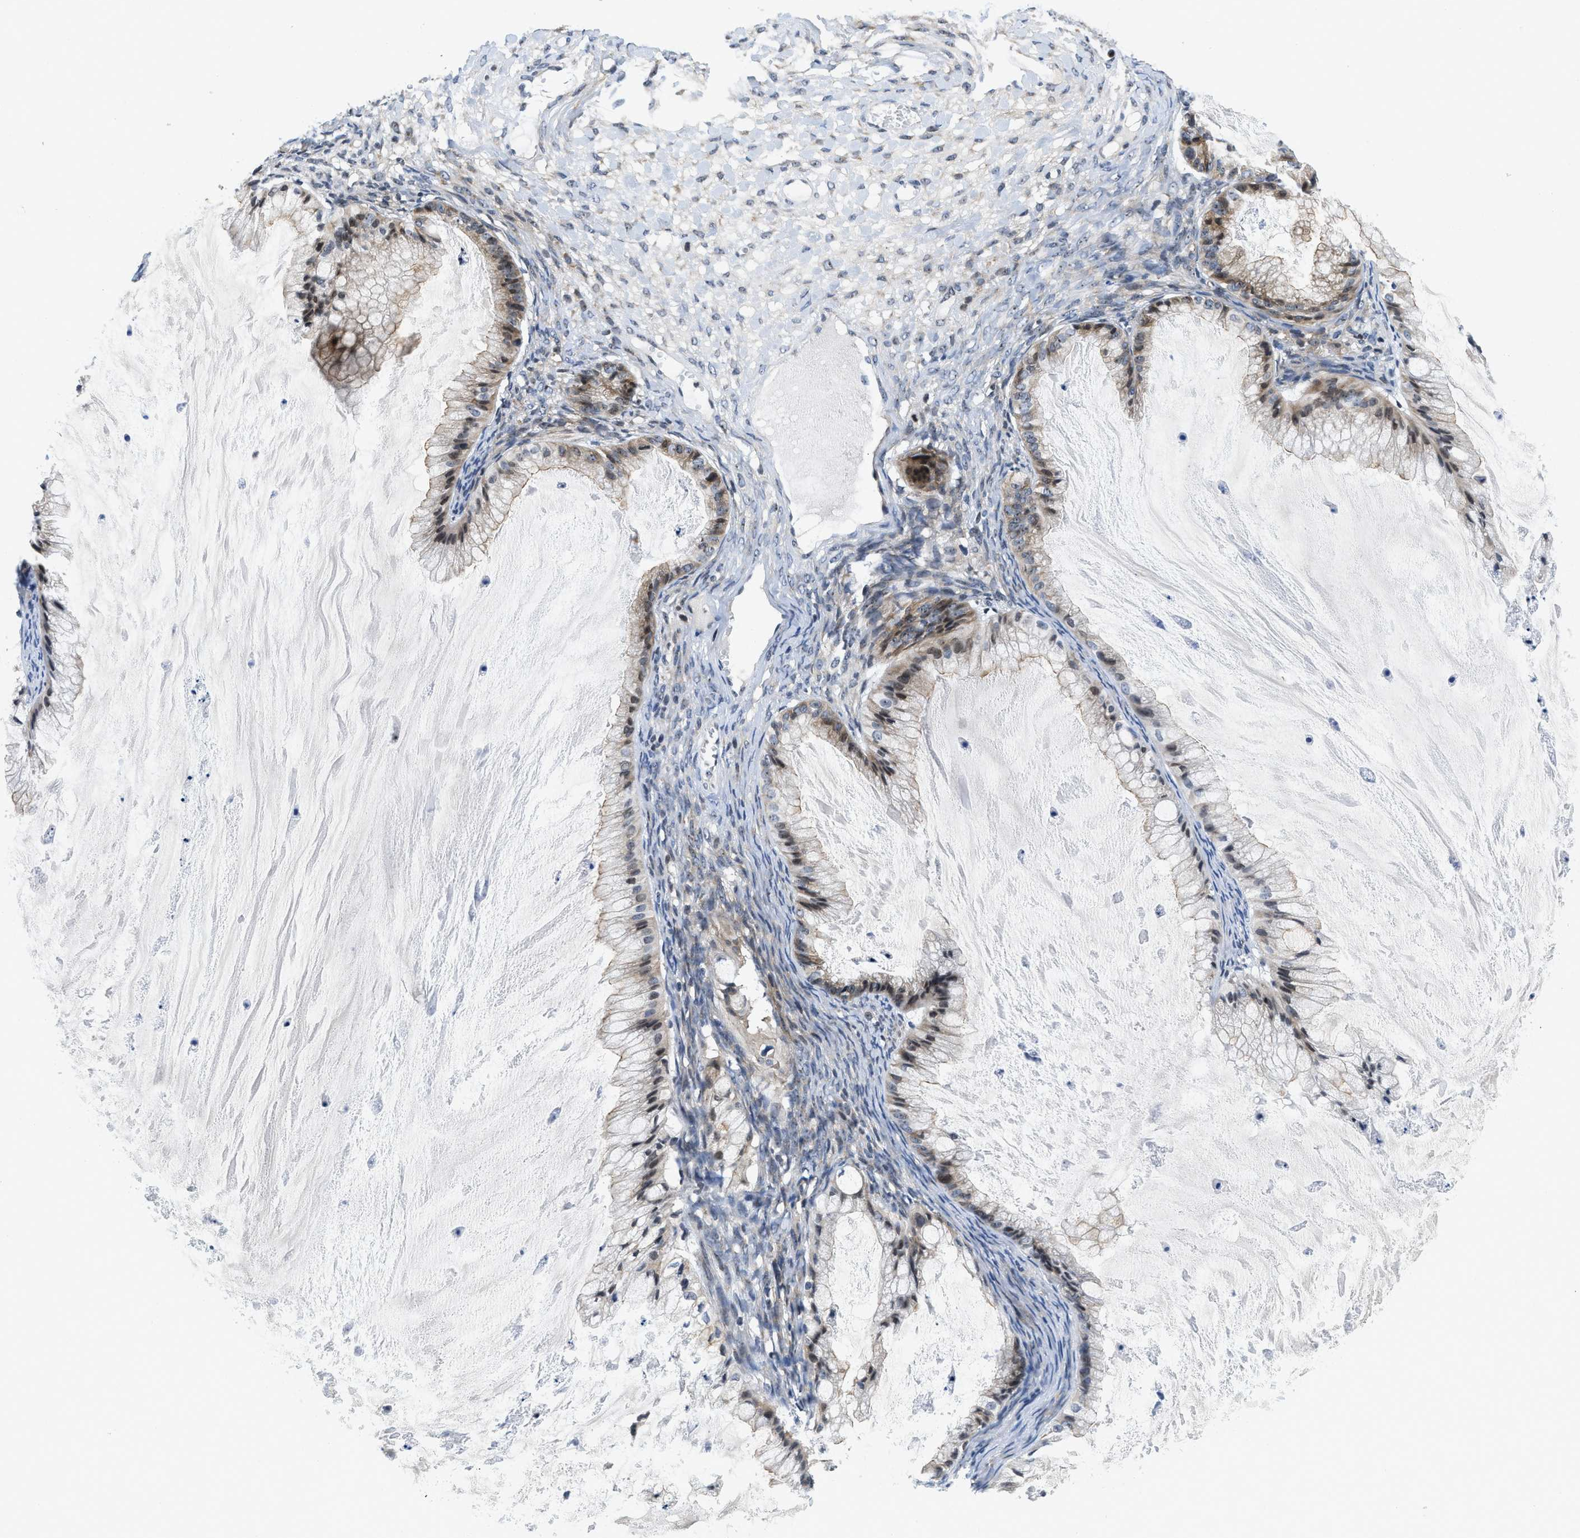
{"staining": {"intensity": "weak", "quantity": "25%-75%", "location": "cytoplasmic/membranous"}, "tissue": "ovarian cancer", "cell_type": "Tumor cells", "image_type": "cancer", "snomed": [{"axis": "morphology", "description": "Cystadenocarcinoma, mucinous, NOS"}, {"axis": "topography", "description": "Ovary"}], "caption": "Immunohistochemistry photomicrograph of human ovarian cancer stained for a protein (brown), which demonstrates low levels of weak cytoplasmic/membranous positivity in about 25%-75% of tumor cells.", "gene": "IKBKE", "patient": {"sex": "female", "age": 57}}